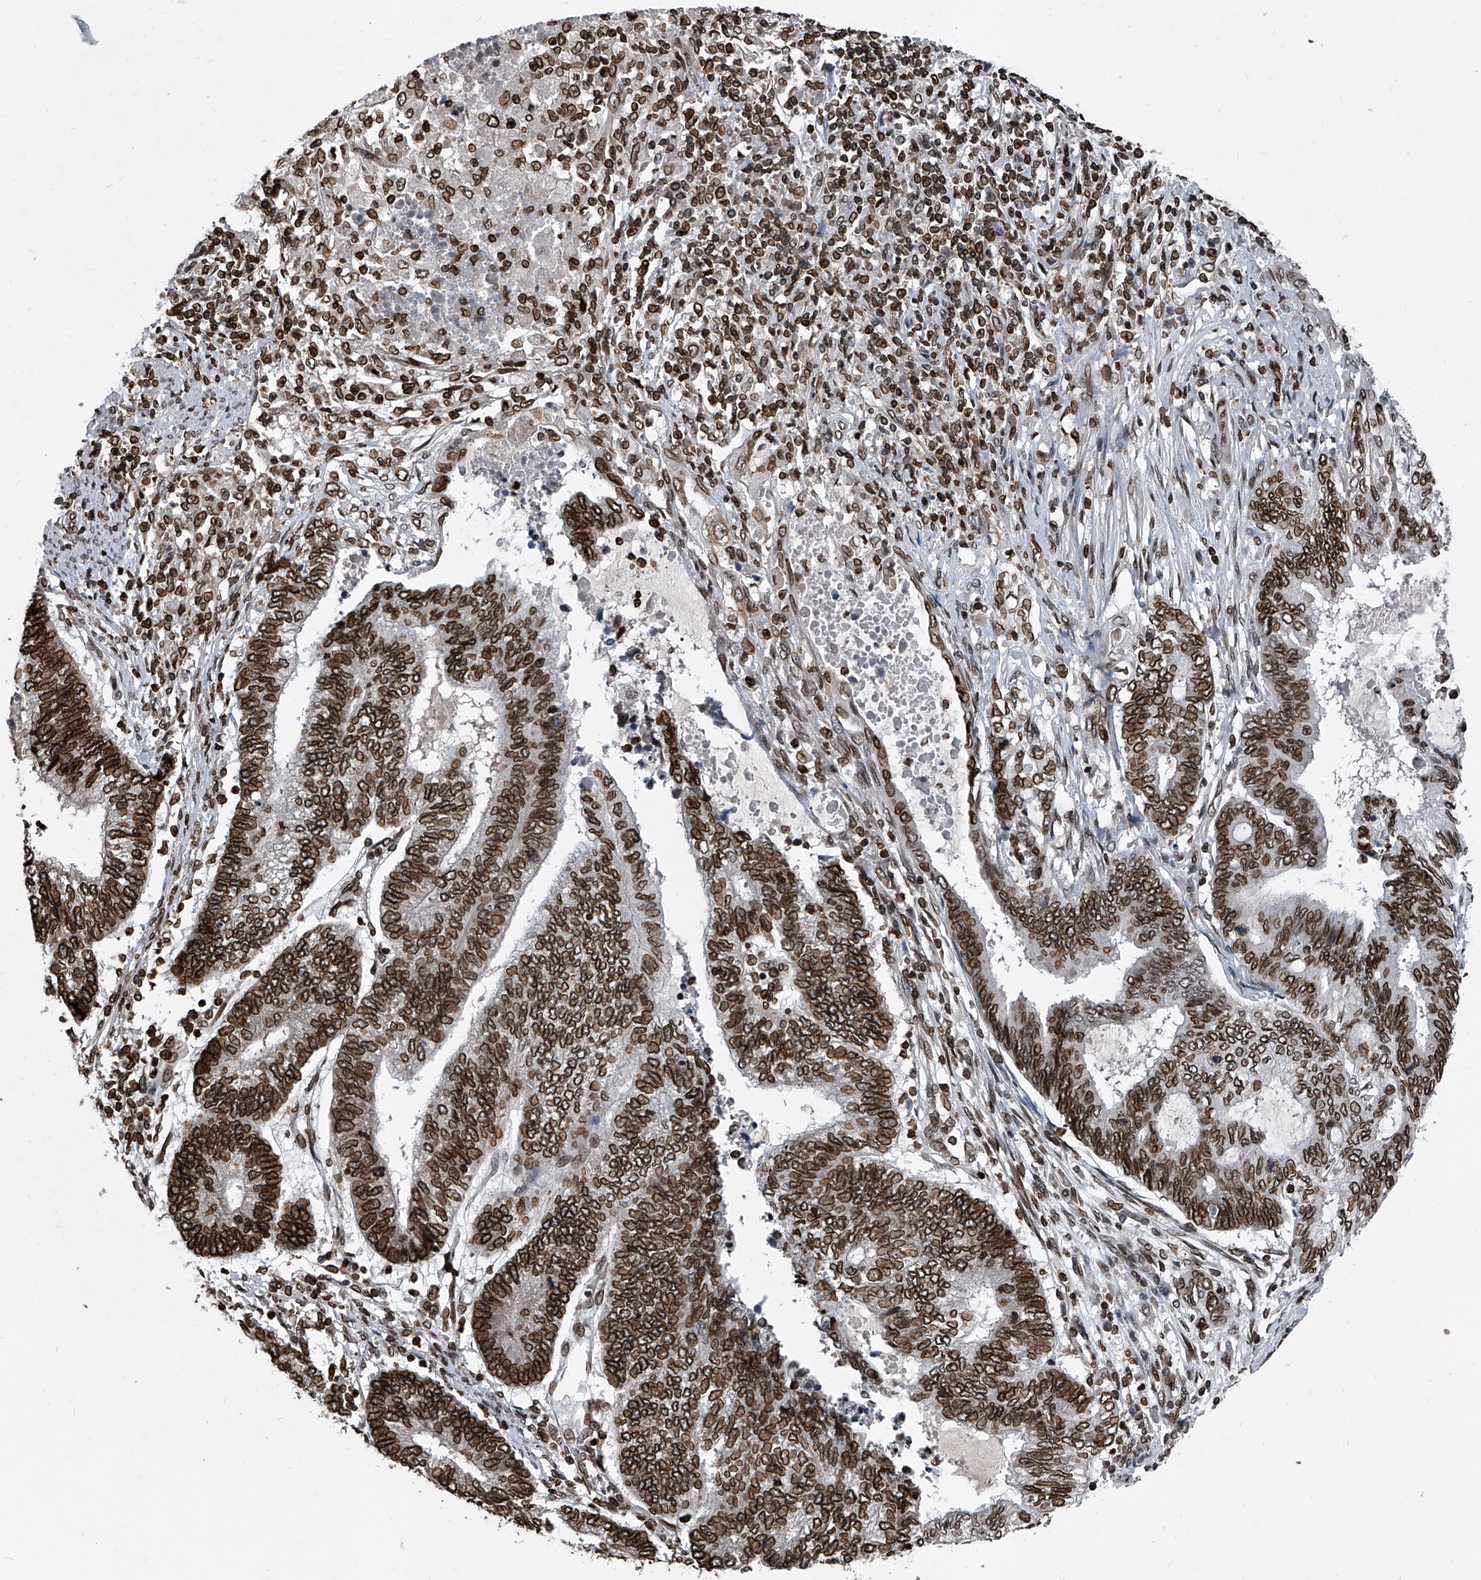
{"staining": {"intensity": "strong", "quantity": "25%-75%", "location": "cytoplasmic/membranous,nuclear"}, "tissue": "endometrial cancer", "cell_type": "Tumor cells", "image_type": "cancer", "snomed": [{"axis": "morphology", "description": "Adenocarcinoma, NOS"}, {"axis": "topography", "description": "Uterus"}, {"axis": "topography", "description": "Endometrium"}], "caption": "Adenocarcinoma (endometrial) stained with a brown dye demonstrates strong cytoplasmic/membranous and nuclear positive staining in about 25%-75% of tumor cells.", "gene": "PHF20", "patient": {"sex": "female", "age": 70}}